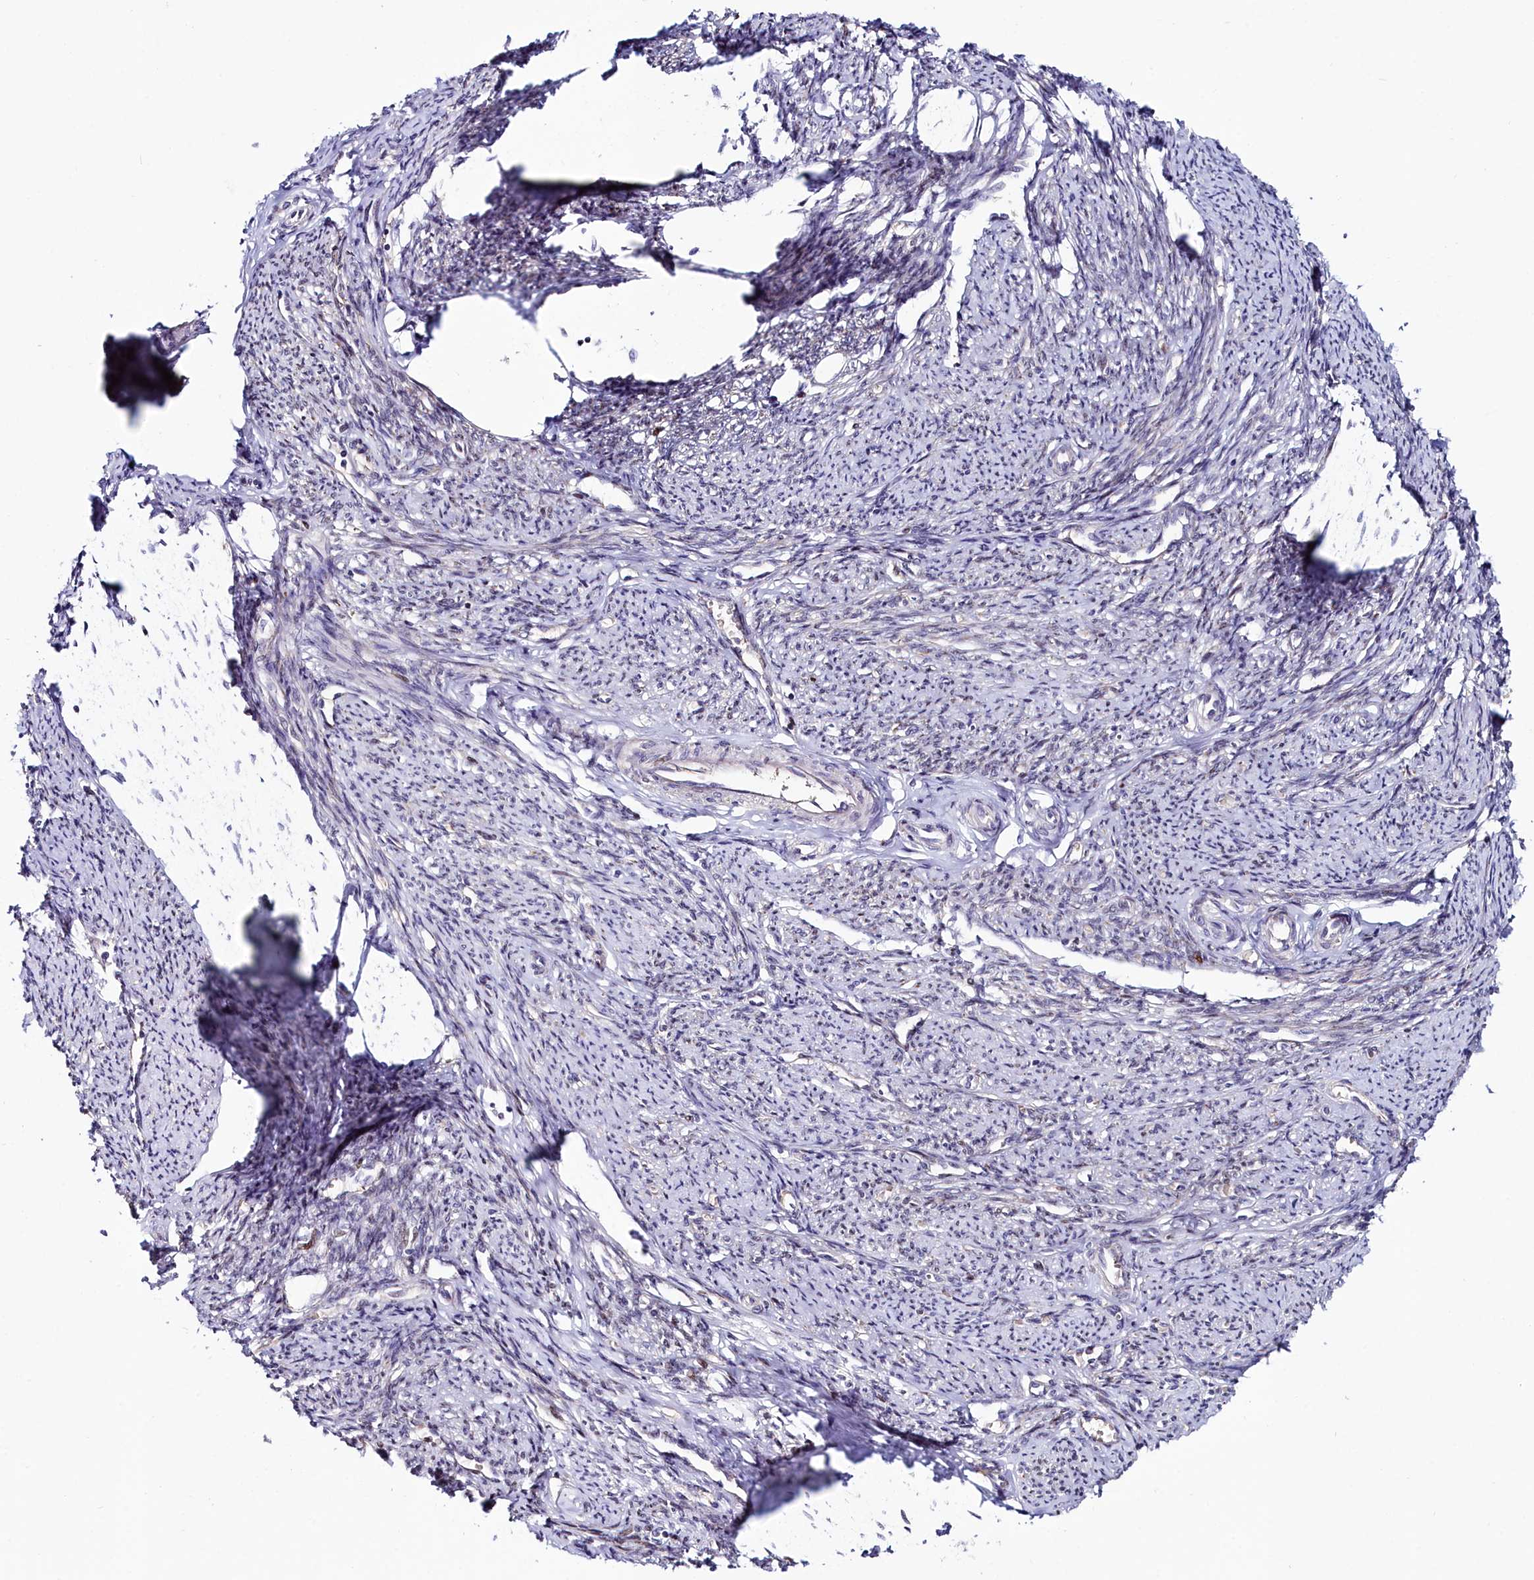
{"staining": {"intensity": "weak", "quantity": "25%-75%", "location": "cytoplasmic/membranous,nuclear"}, "tissue": "smooth muscle", "cell_type": "Smooth muscle cells", "image_type": "normal", "snomed": [{"axis": "morphology", "description": "Normal tissue, NOS"}, {"axis": "topography", "description": "Smooth muscle"}, {"axis": "topography", "description": "Uterus"}], "caption": "Protein expression analysis of normal smooth muscle exhibits weak cytoplasmic/membranous,nuclear staining in approximately 25%-75% of smooth muscle cells. The protein is shown in brown color, while the nuclei are stained blue.", "gene": "KCTD18", "patient": {"sex": "female", "age": 59}}